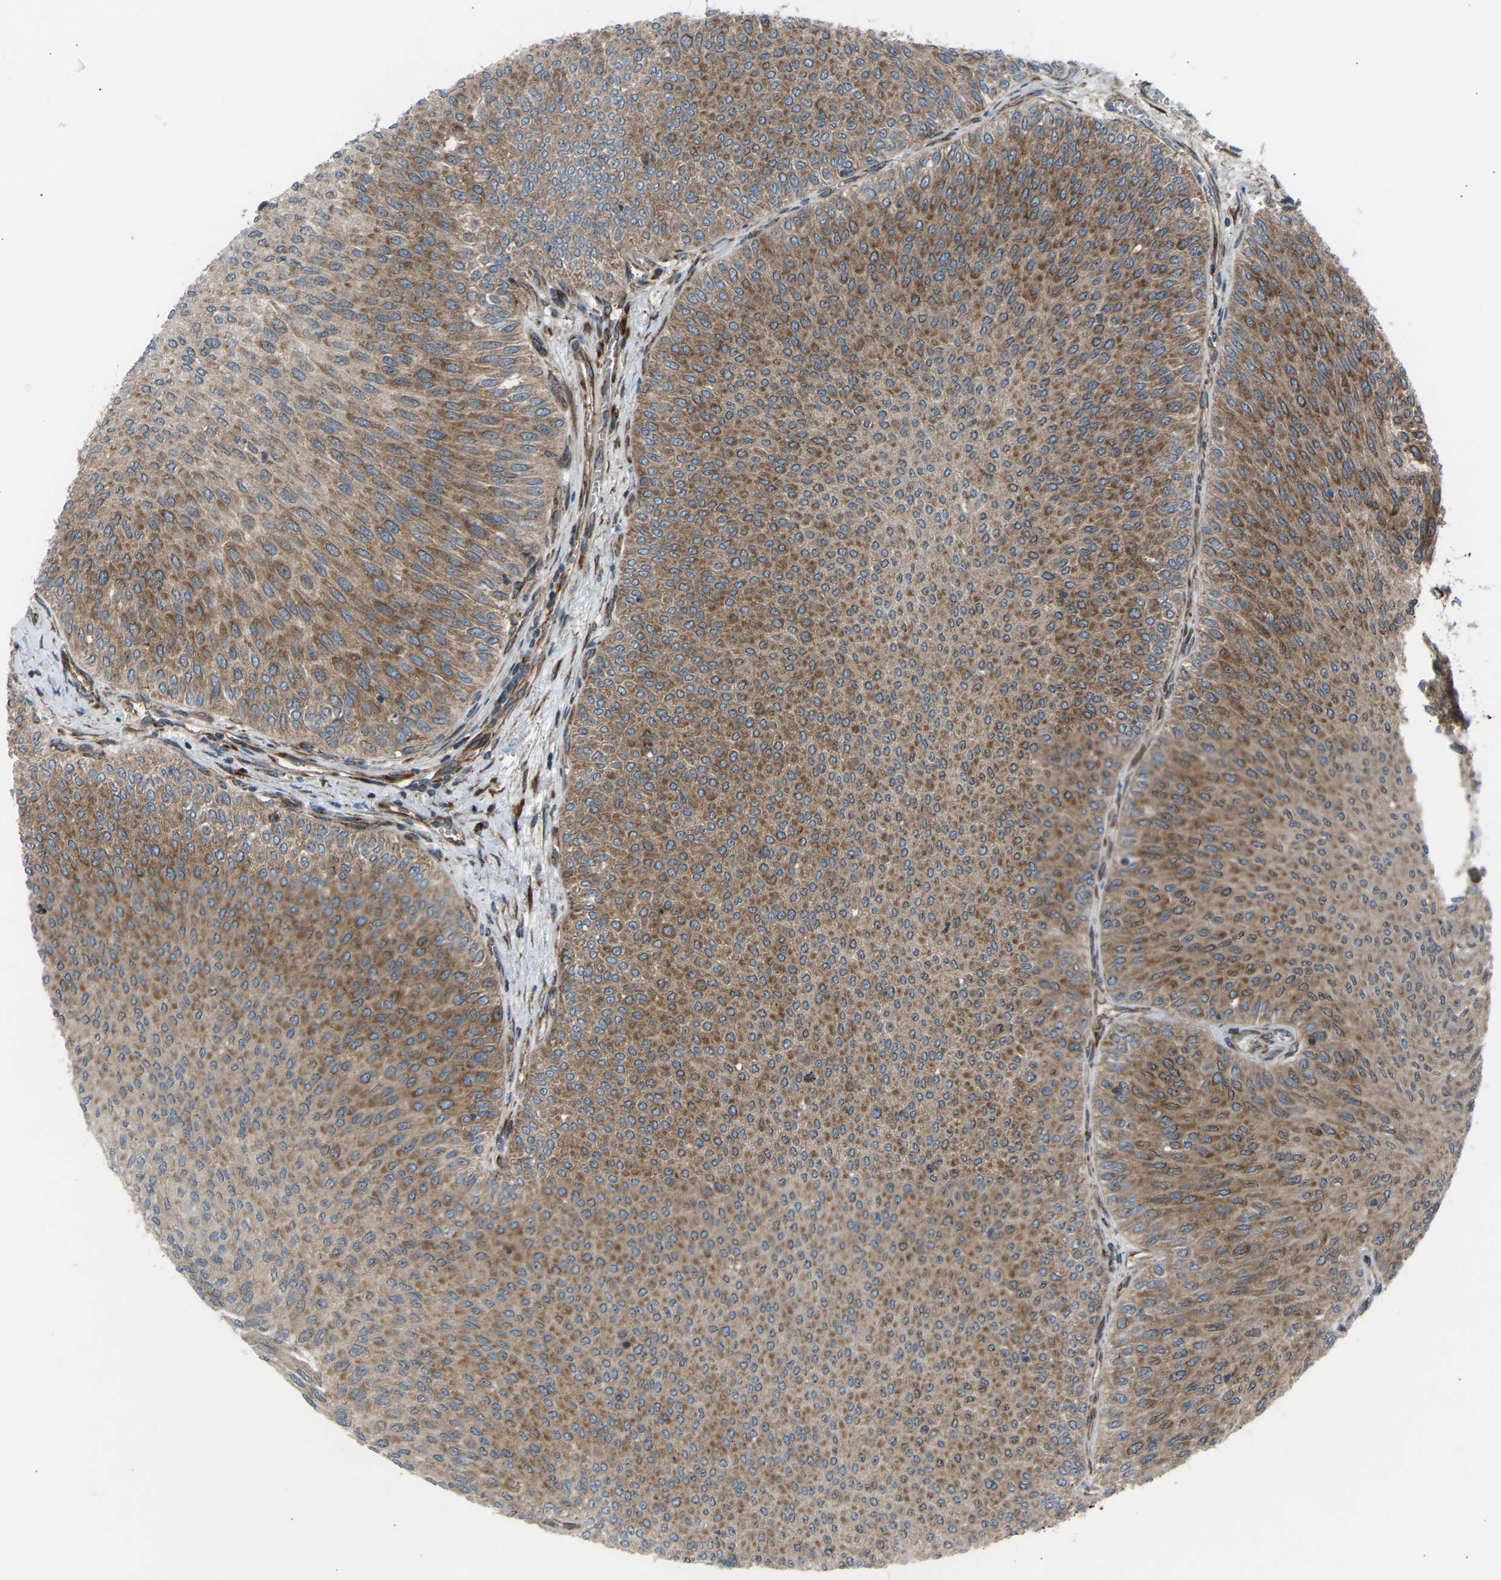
{"staining": {"intensity": "moderate", "quantity": ">75%", "location": "cytoplasmic/membranous"}, "tissue": "urothelial cancer", "cell_type": "Tumor cells", "image_type": "cancer", "snomed": [{"axis": "morphology", "description": "Urothelial carcinoma, Low grade"}, {"axis": "topography", "description": "Urinary bladder"}], "caption": "Low-grade urothelial carcinoma tissue demonstrates moderate cytoplasmic/membranous positivity in approximately >75% of tumor cells, visualized by immunohistochemistry.", "gene": "VPS41", "patient": {"sex": "male", "age": 78}}